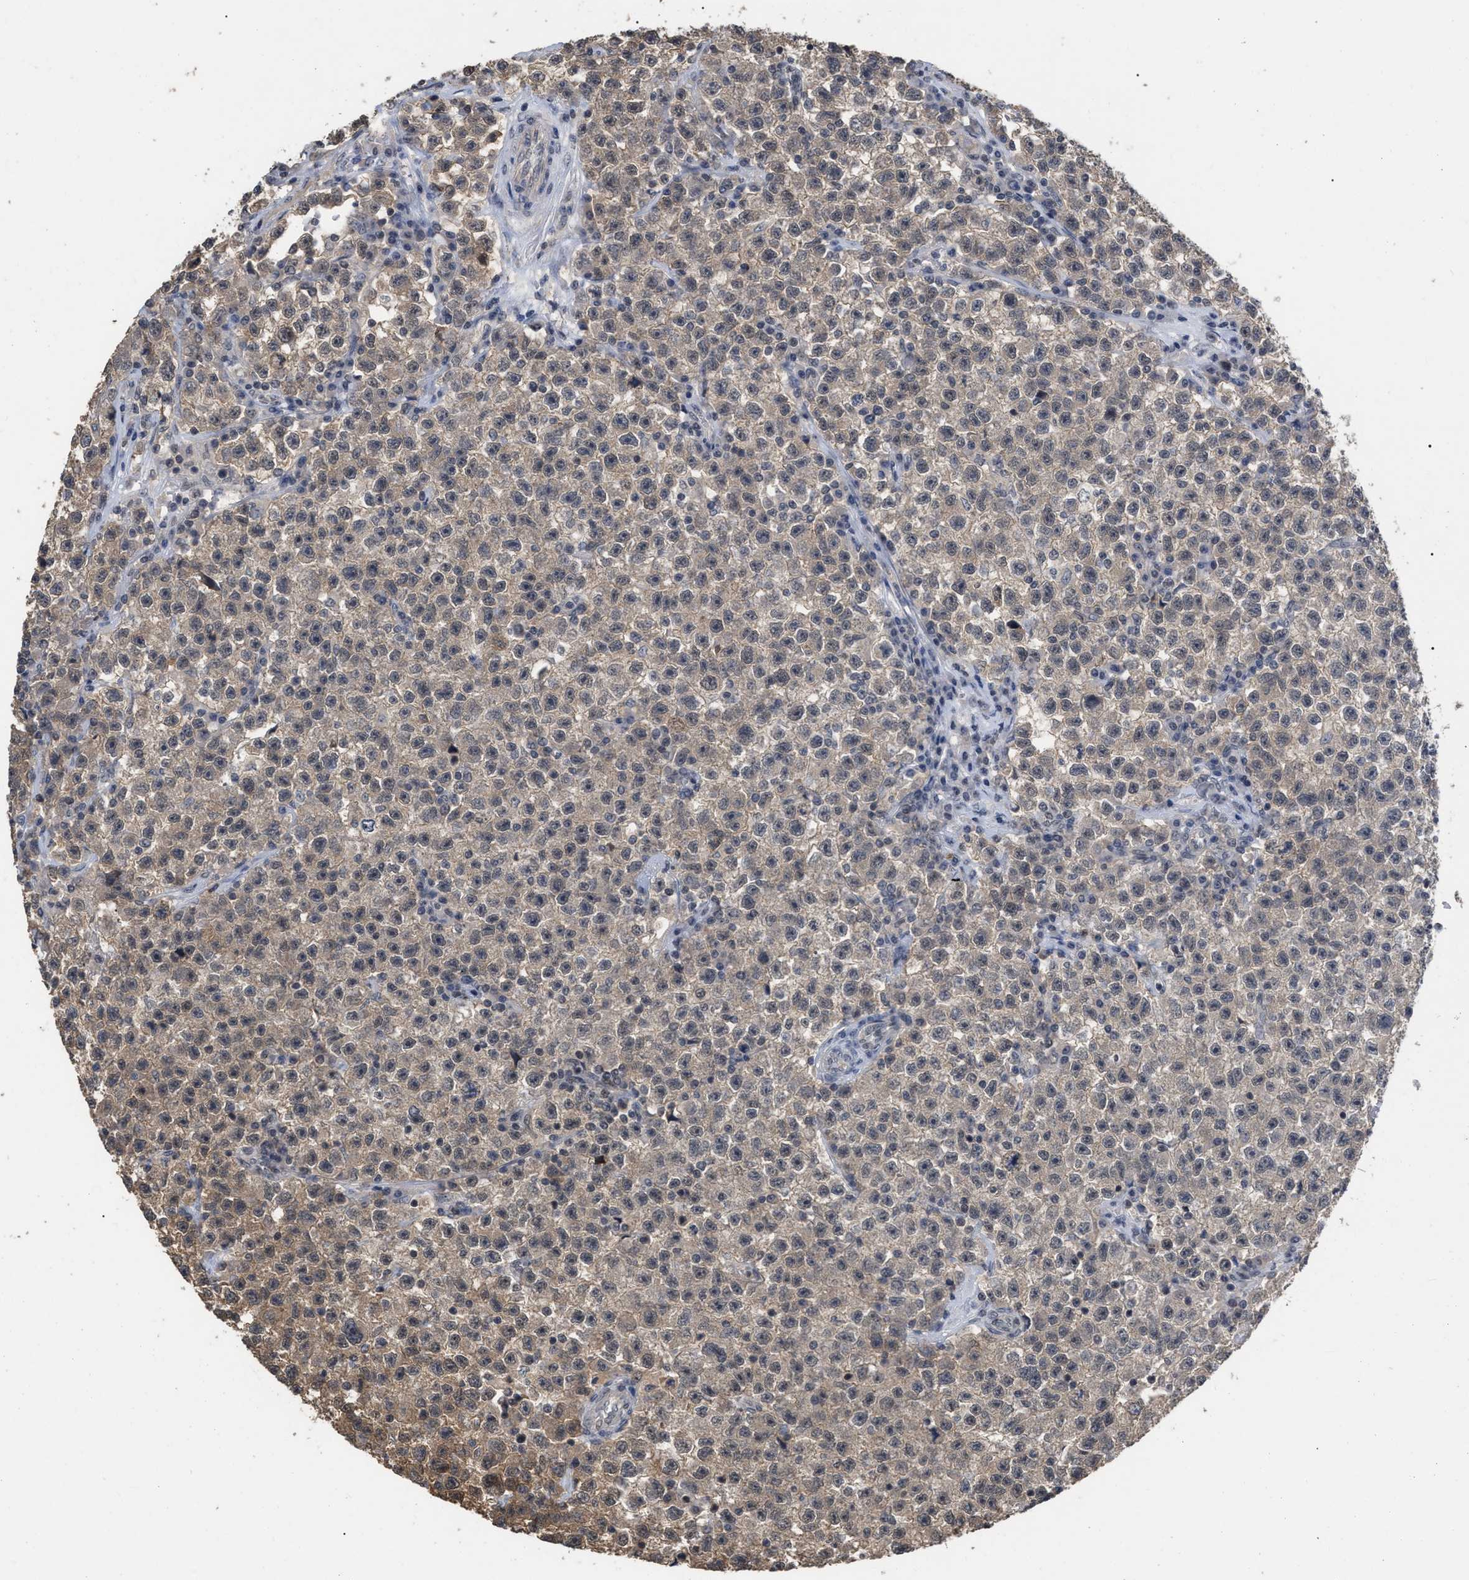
{"staining": {"intensity": "weak", "quantity": ">75%", "location": "cytoplasmic/membranous"}, "tissue": "testis cancer", "cell_type": "Tumor cells", "image_type": "cancer", "snomed": [{"axis": "morphology", "description": "Seminoma, NOS"}, {"axis": "topography", "description": "Testis"}], "caption": "This is a micrograph of immunohistochemistry staining of testis cancer (seminoma), which shows weak expression in the cytoplasmic/membranous of tumor cells.", "gene": "JAZF1", "patient": {"sex": "male", "age": 22}}